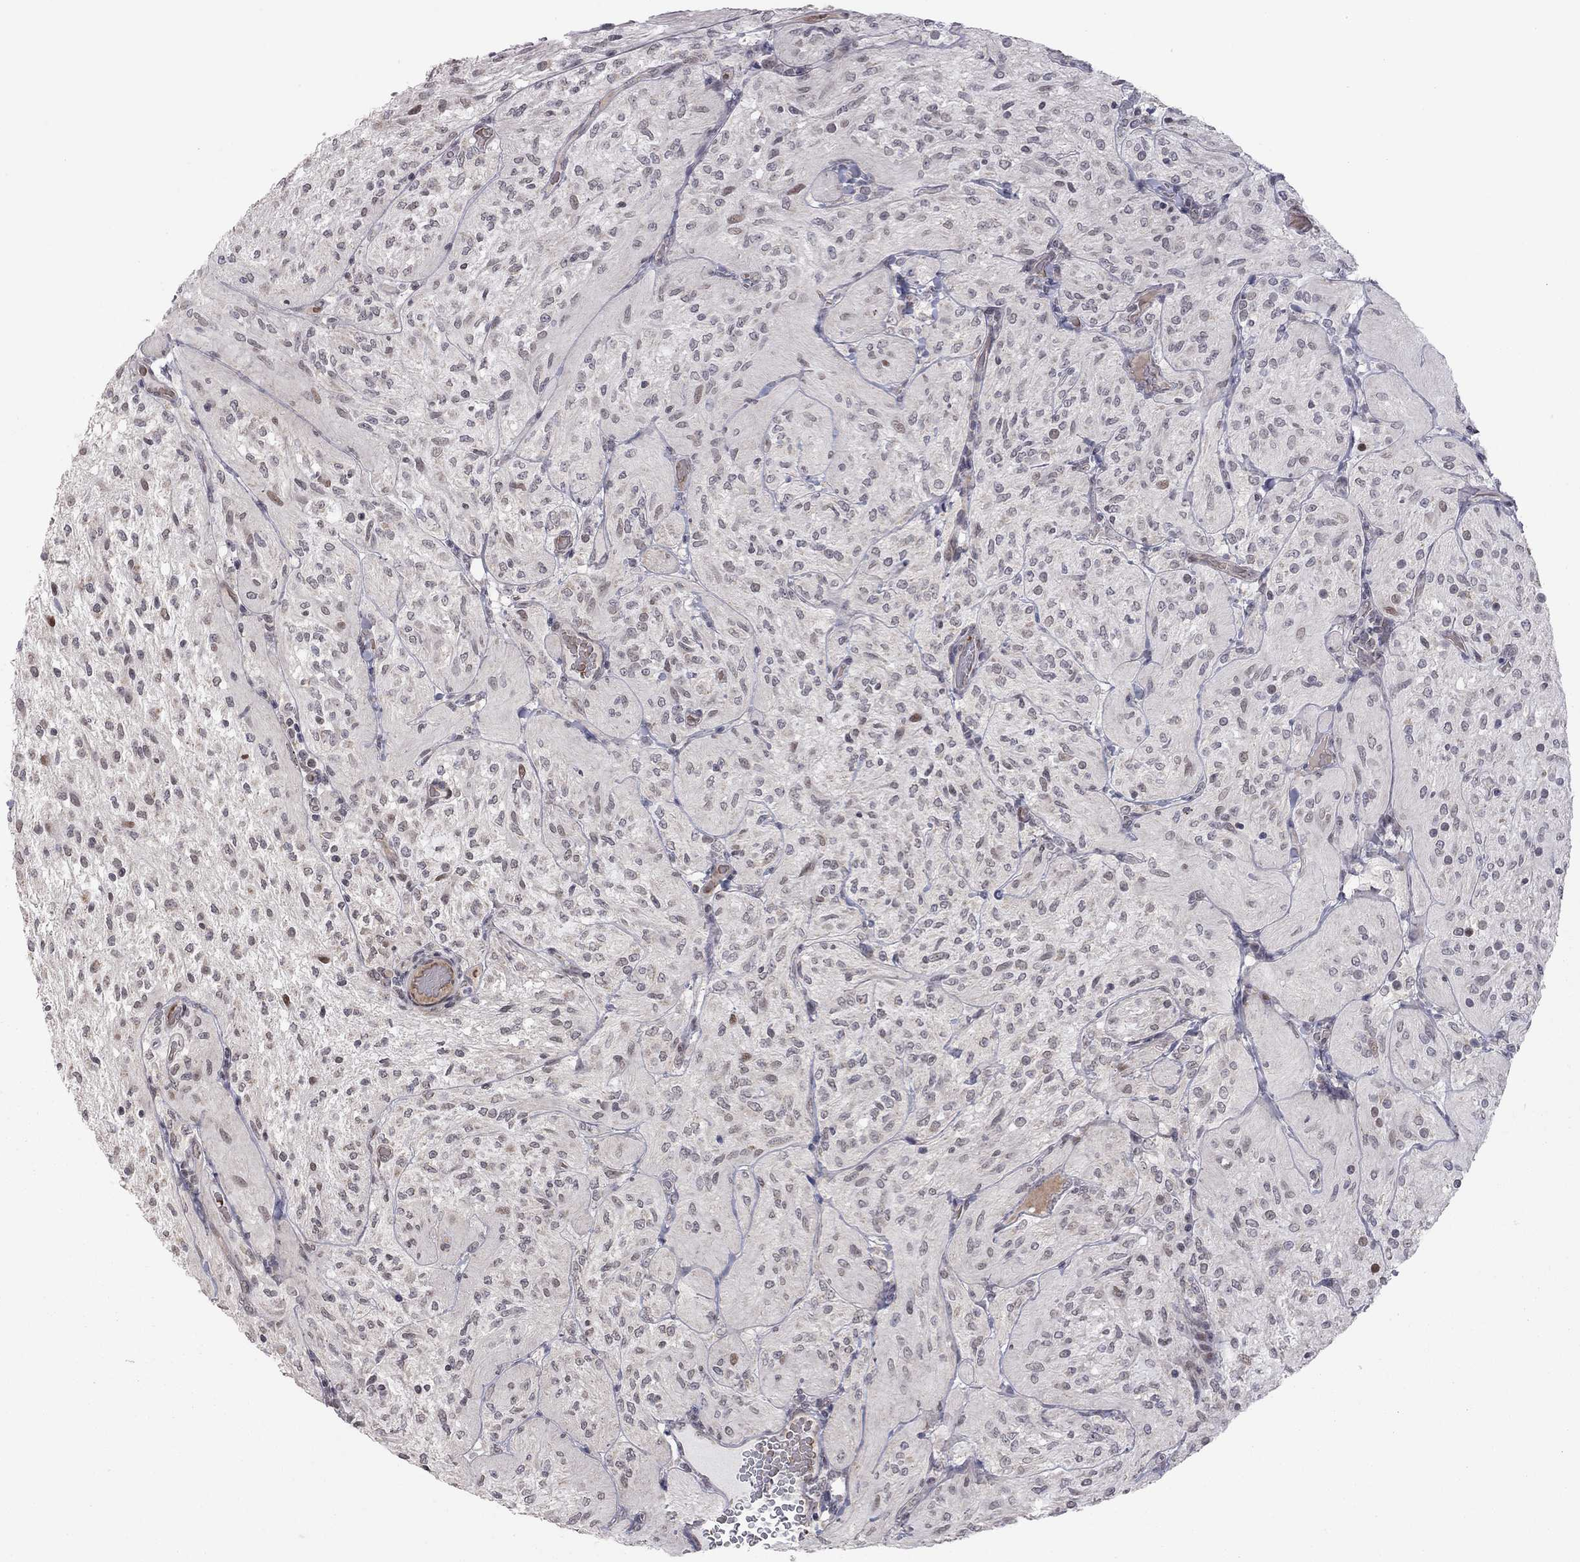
{"staining": {"intensity": "negative", "quantity": "none", "location": "none"}, "tissue": "glioma", "cell_type": "Tumor cells", "image_type": "cancer", "snomed": [{"axis": "morphology", "description": "Glioma, malignant, Low grade"}, {"axis": "topography", "description": "Brain"}], "caption": "This is an IHC micrograph of human glioma. There is no expression in tumor cells.", "gene": "MC3R", "patient": {"sex": "male", "age": 3}}